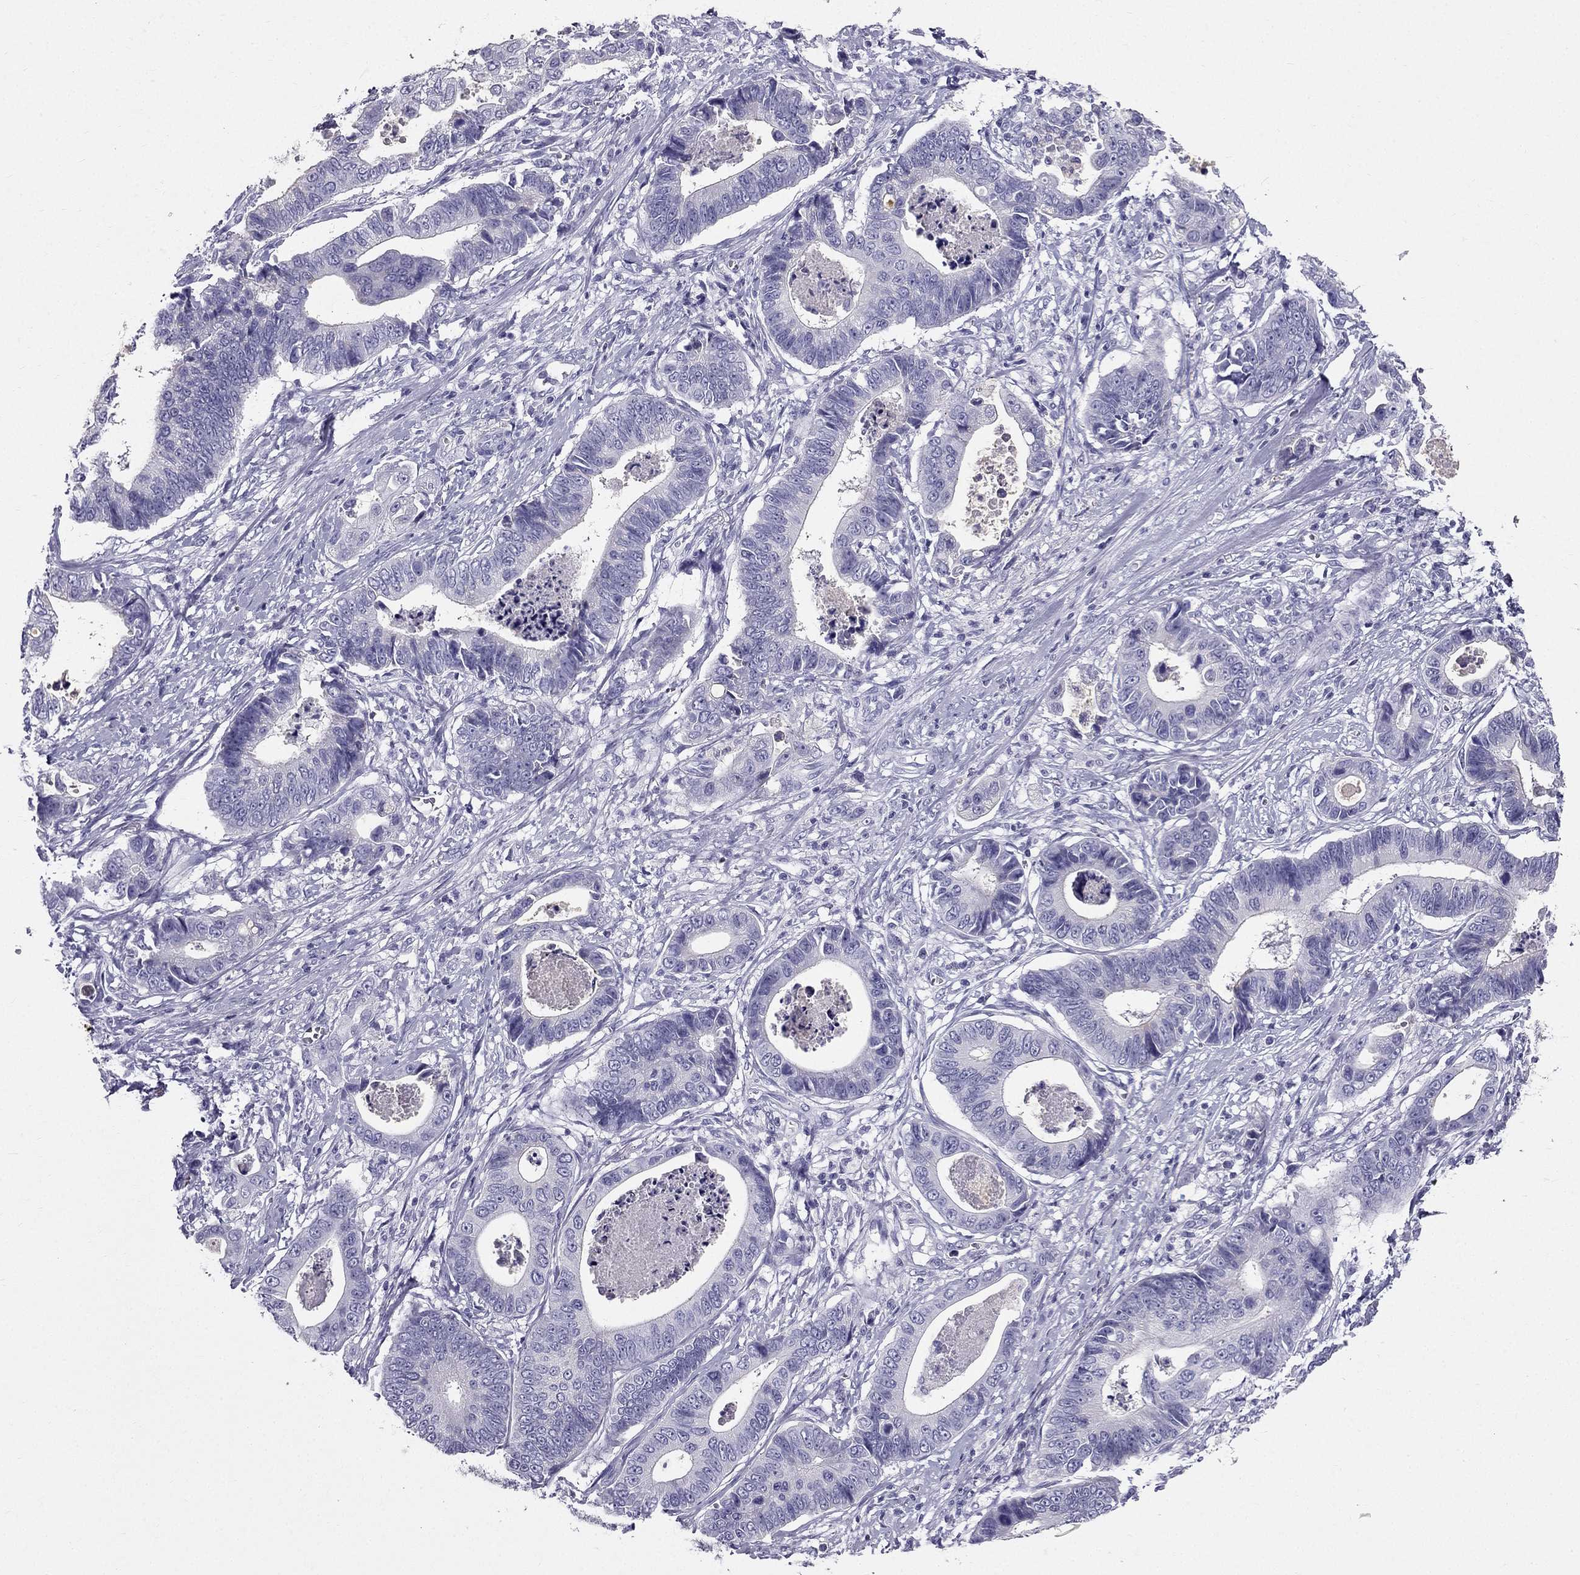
{"staining": {"intensity": "negative", "quantity": "none", "location": "none"}, "tissue": "stomach cancer", "cell_type": "Tumor cells", "image_type": "cancer", "snomed": [{"axis": "morphology", "description": "Adenocarcinoma, NOS"}, {"axis": "topography", "description": "Stomach"}], "caption": "This is an immunohistochemistry image of human stomach cancer (adenocarcinoma). There is no positivity in tumor cells.", "gene": "TFF3", "patient": {"sex": "male", "age": 84}}